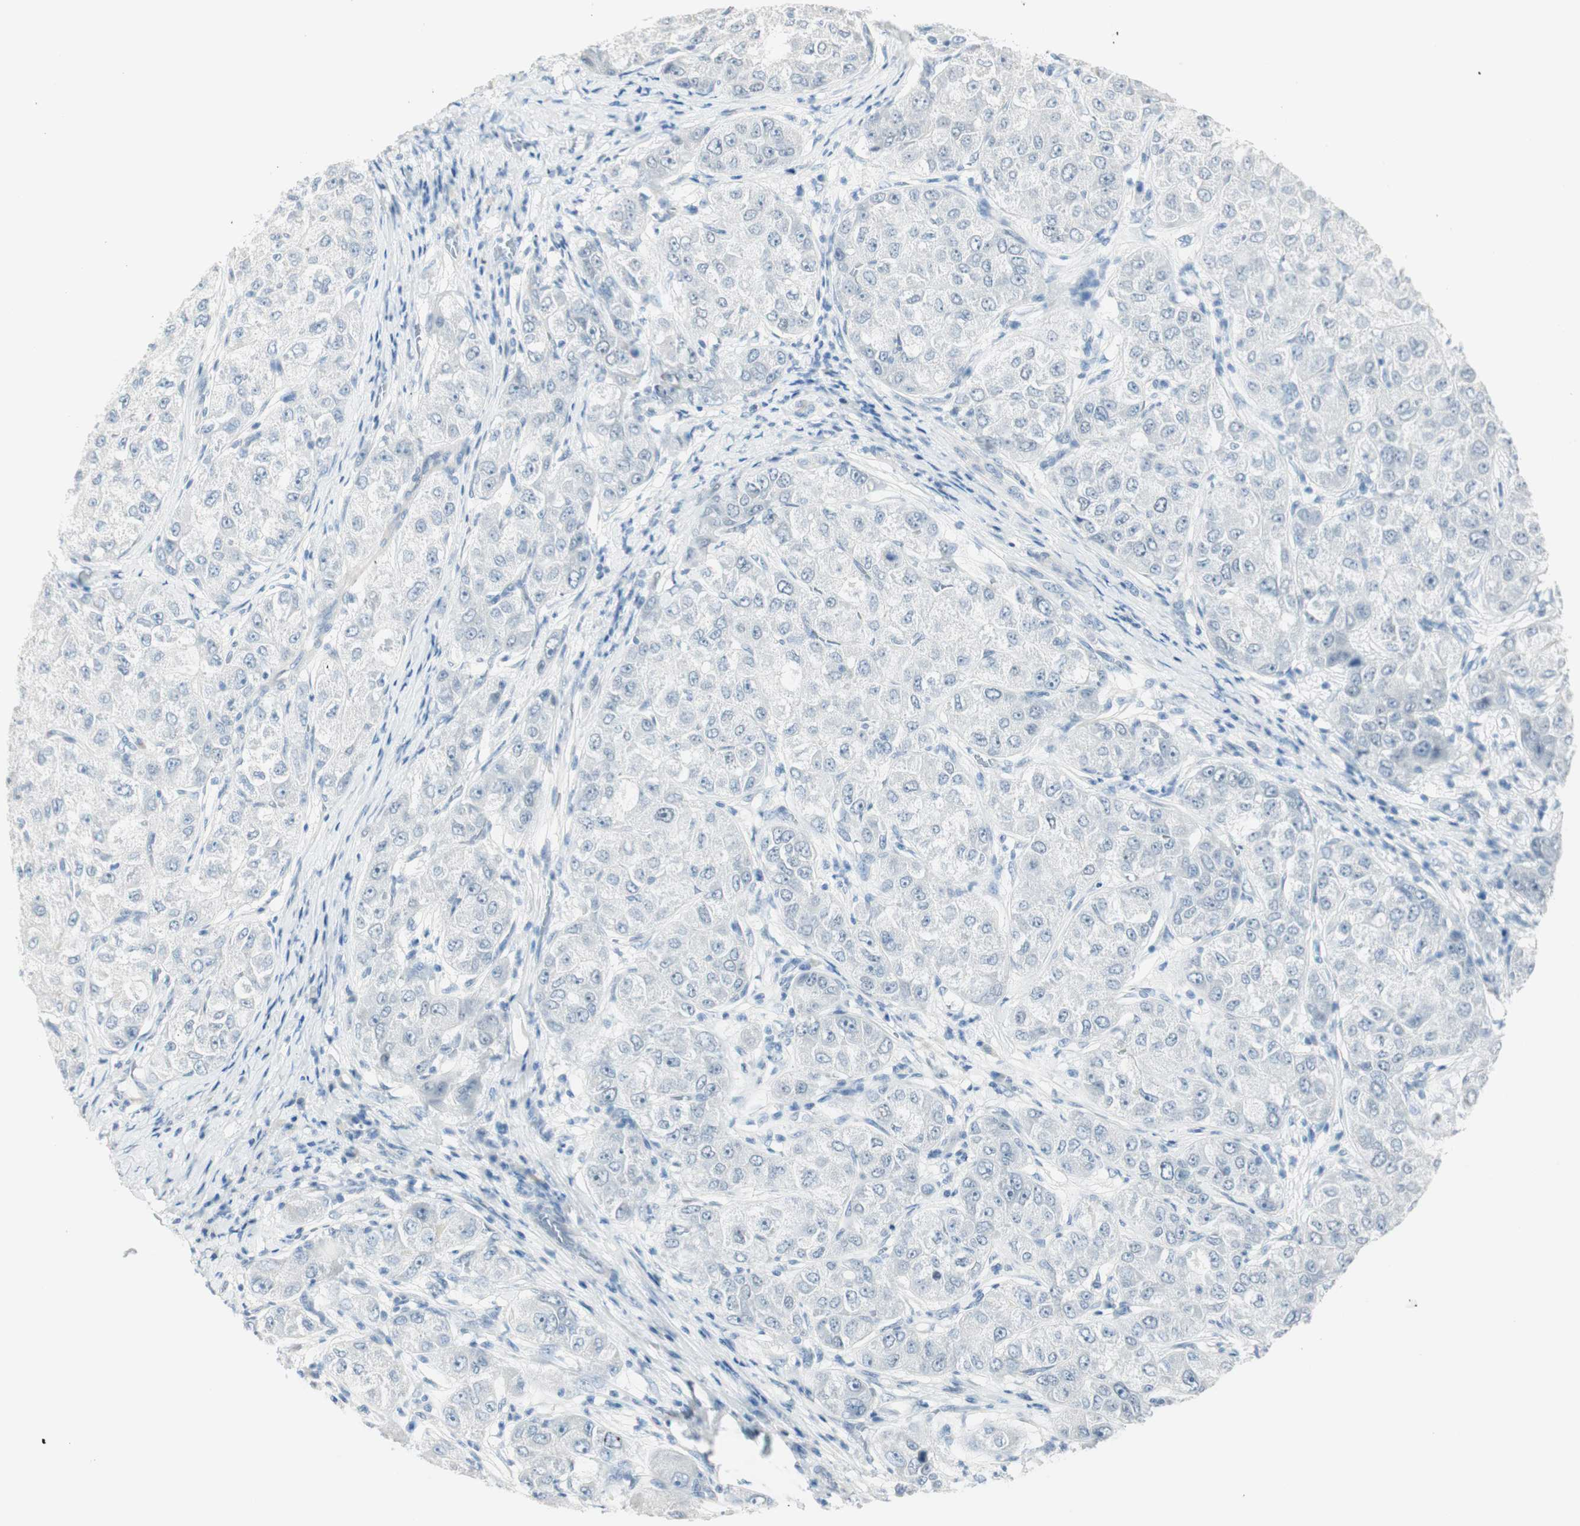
{"staining": {"intensity": "negative", "quantity": "none", "location": "none"}, "tissue": "liver cancer", "cell_type": "Tumor cells", "image_type": "cancer", "snomed": [{"axis": "morphology", "description": "Carcinoma, Hepatocellular, NOS"}, {"axis": "topography", "description": "Liver"}], "caption": "Immunohistochemistry (IHC) micrograph of hepatocellular carcinoma (liver) stained for a protein (brown), which demonstrates no expression in tumor cells.", "gene": "MLLT10", "patient": {"sex": "male", "age": 80}}